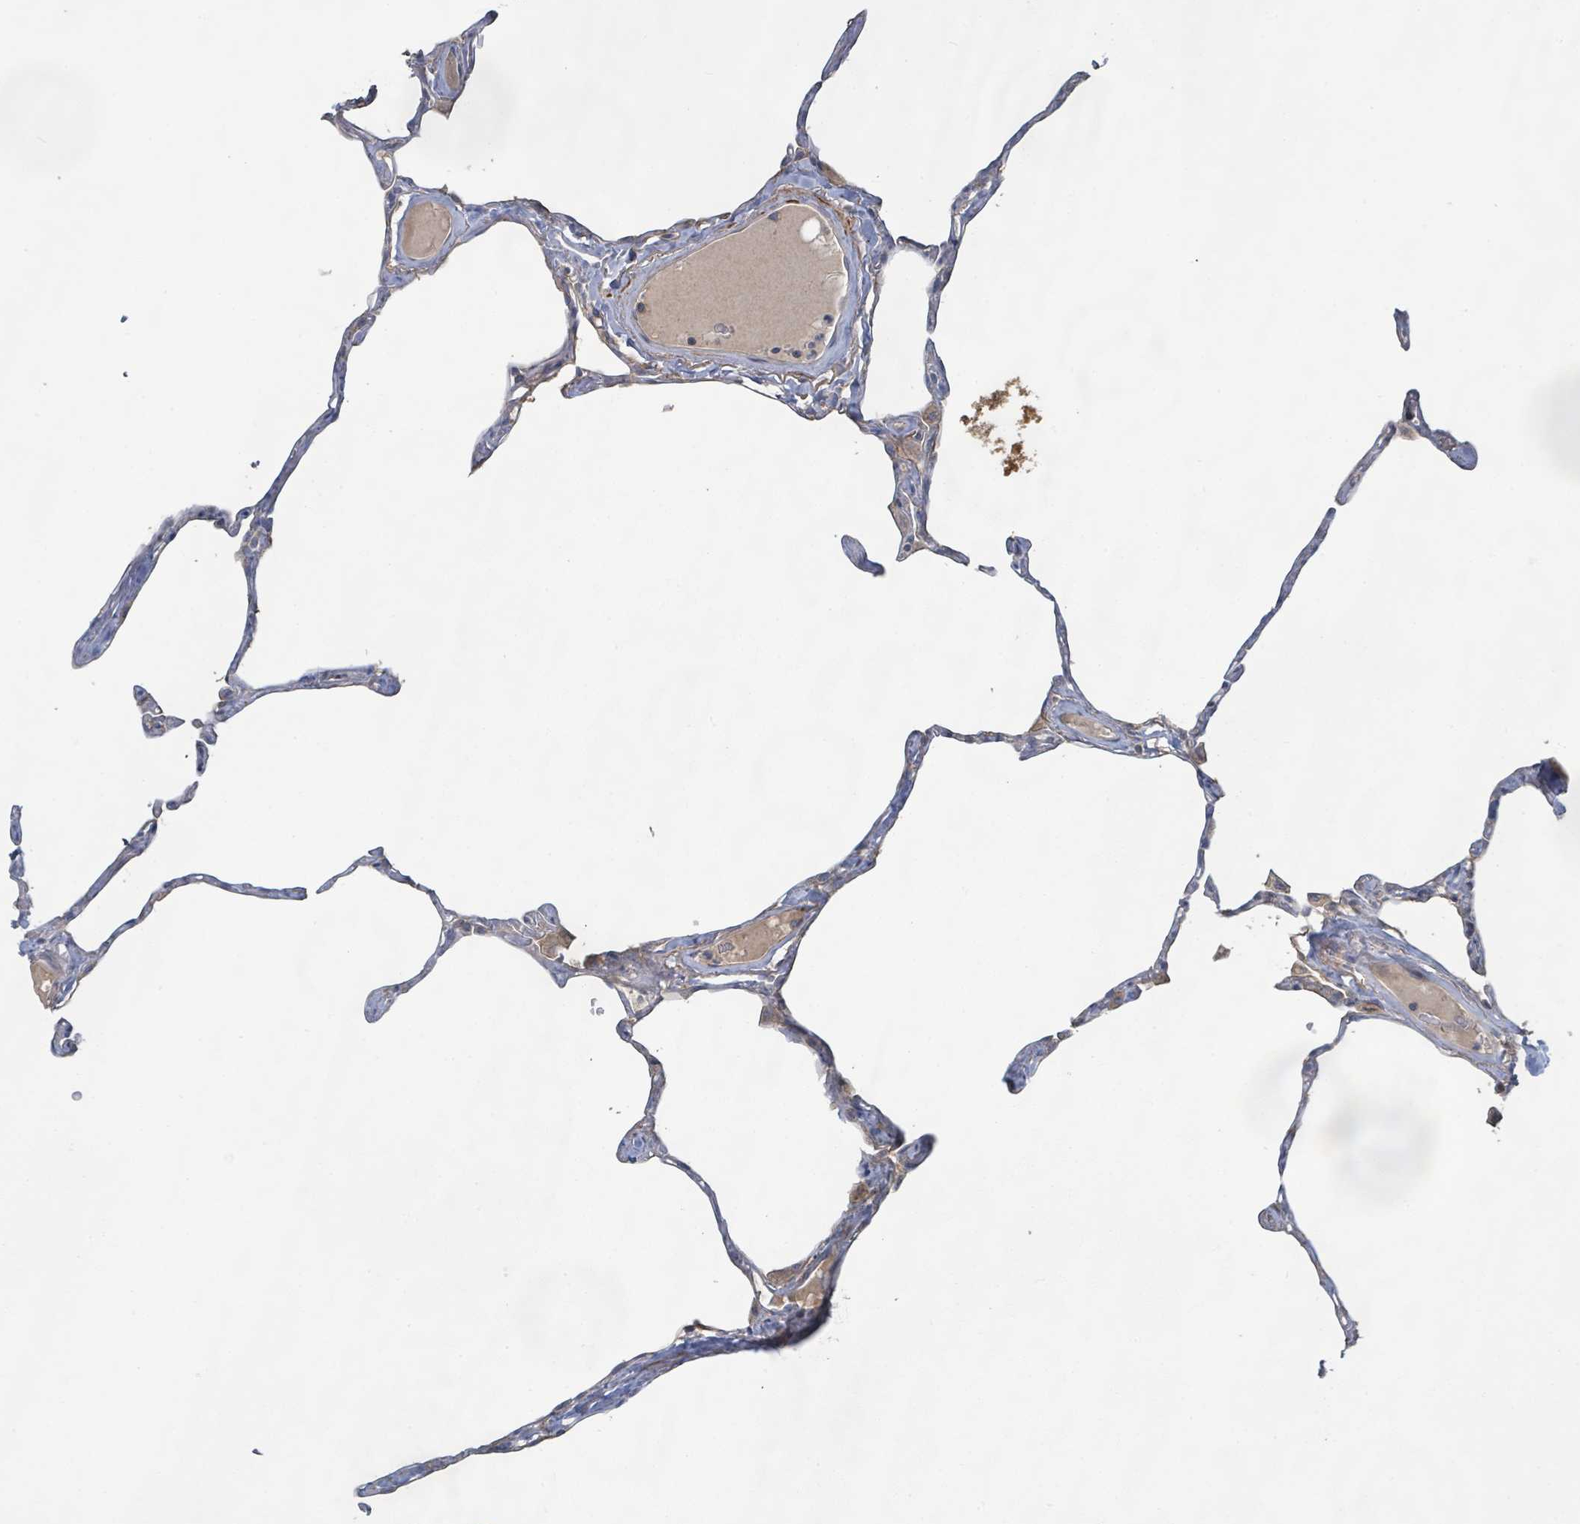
{"staining": {"intensity": "weak", "quantity": "25%-75%", "location": "cytoplasmic/membranous"}, "tissue": "lung", "cell_type": "Alveolar cells", "image_type": "normal", "snomed": [{"axis": "morphology", "description": "Normal tissue, NOS"}, {"axis": "topography", "description": "Lung"}], "caption": "Lung stained with DAB IHC demonstrates low levels of weak cytoplasmic/membranous positivity in about 25%-75% of alveolar cells. (IHC, brightfield microscopy, high magnification).", "gene": "KCNS2", "patient": {"sex": "male", "age": 65}}